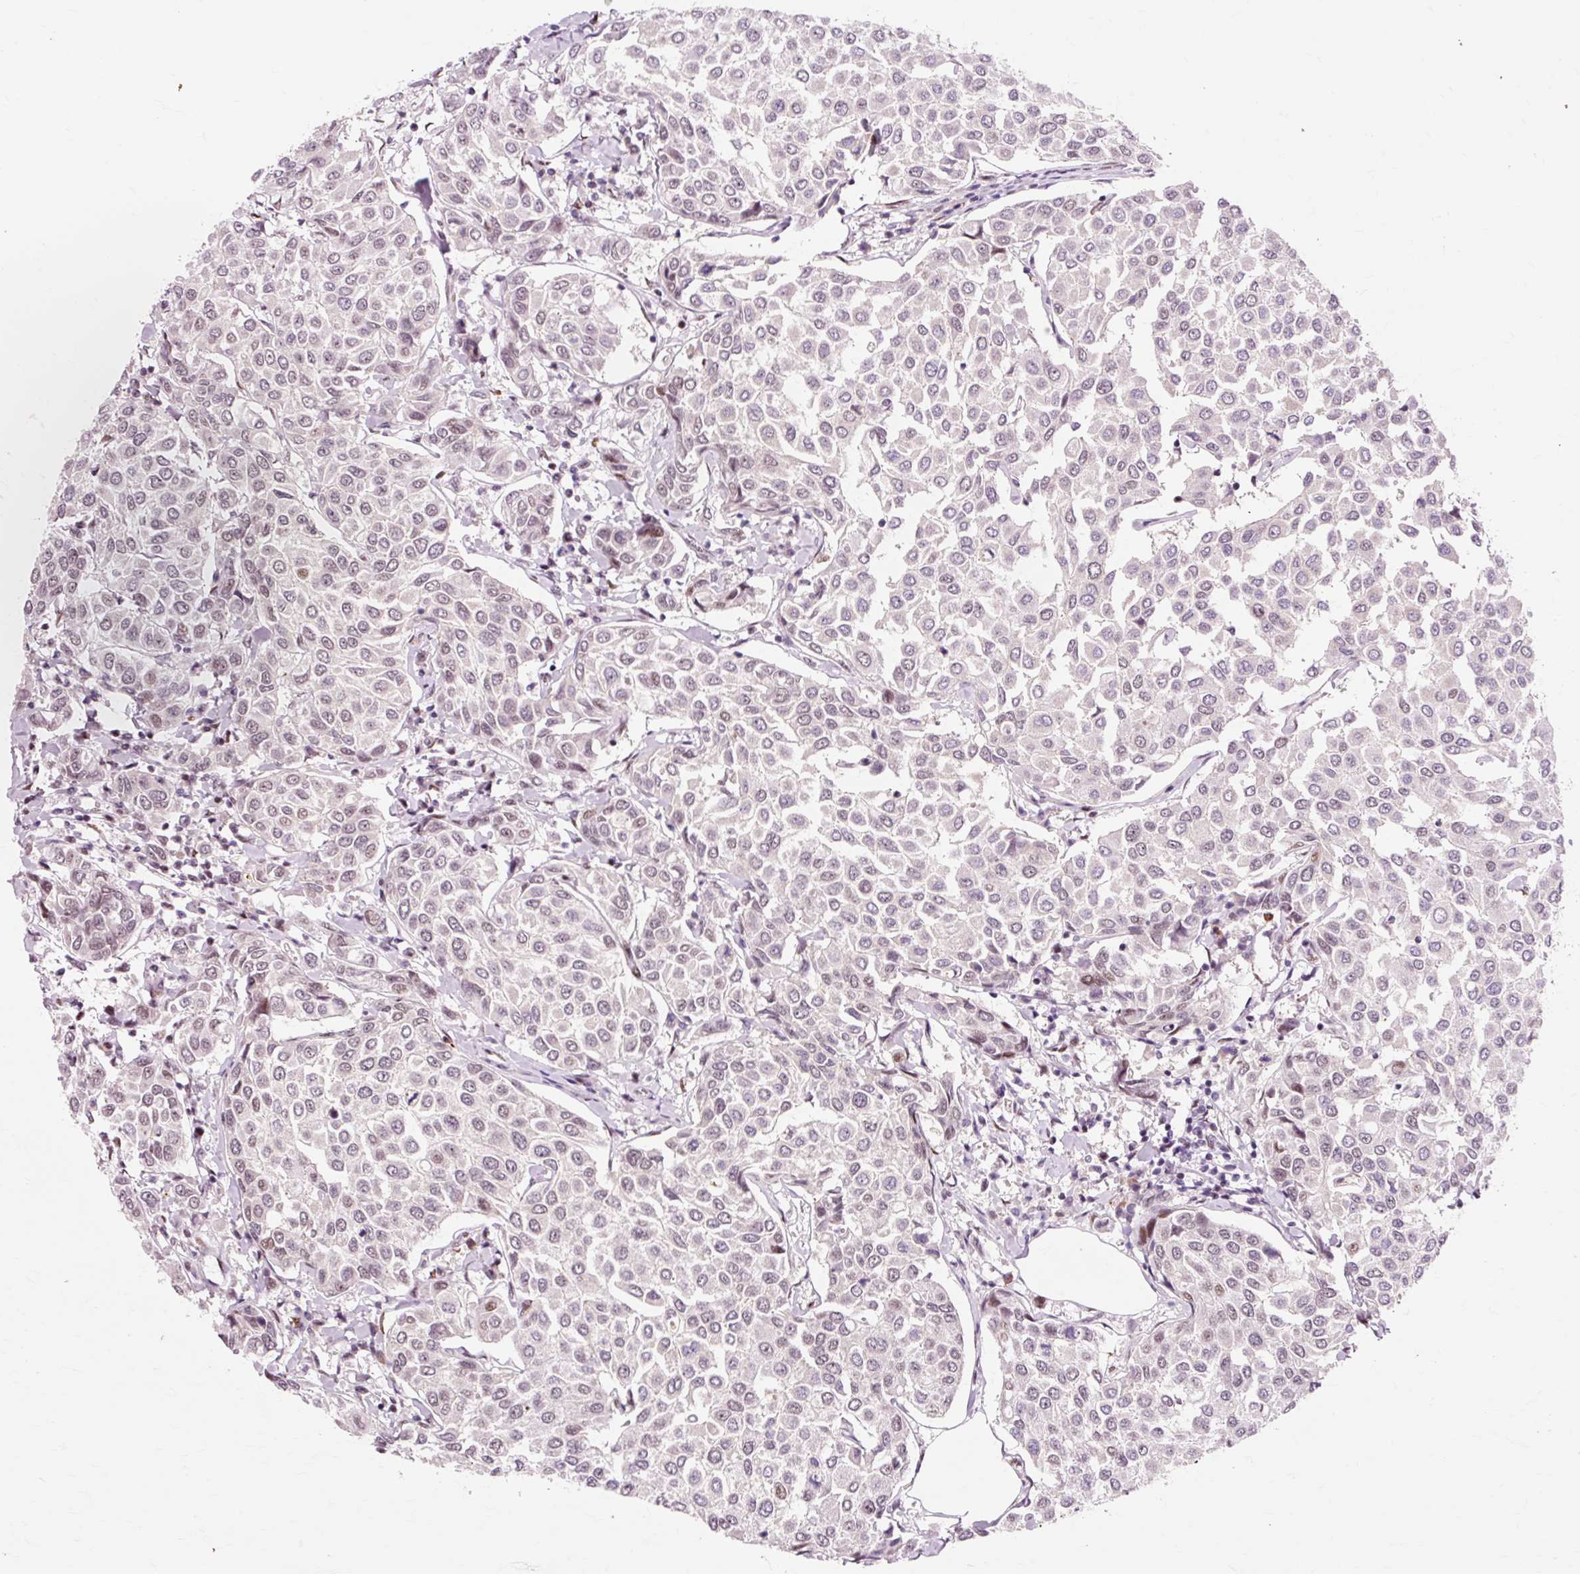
{"staining": {"intensity": "weak", "quantity": "<25%", "location": "nuclear"}, "tissue": "breast cancer", "cell_type": "Tumor cells", "image_type": "cancer", "snomed": [{"axis": "morphology", "description": "Duct carcinoma"}, {"axis": "topography", "description": "Breast"}], "caption": "The photomicrograph demonstrates no staining of tumor cells in breast cancer (intraductal carcinoma).", "gene": "MACROD2", "patient": {"sex": "female", "age": 55}}